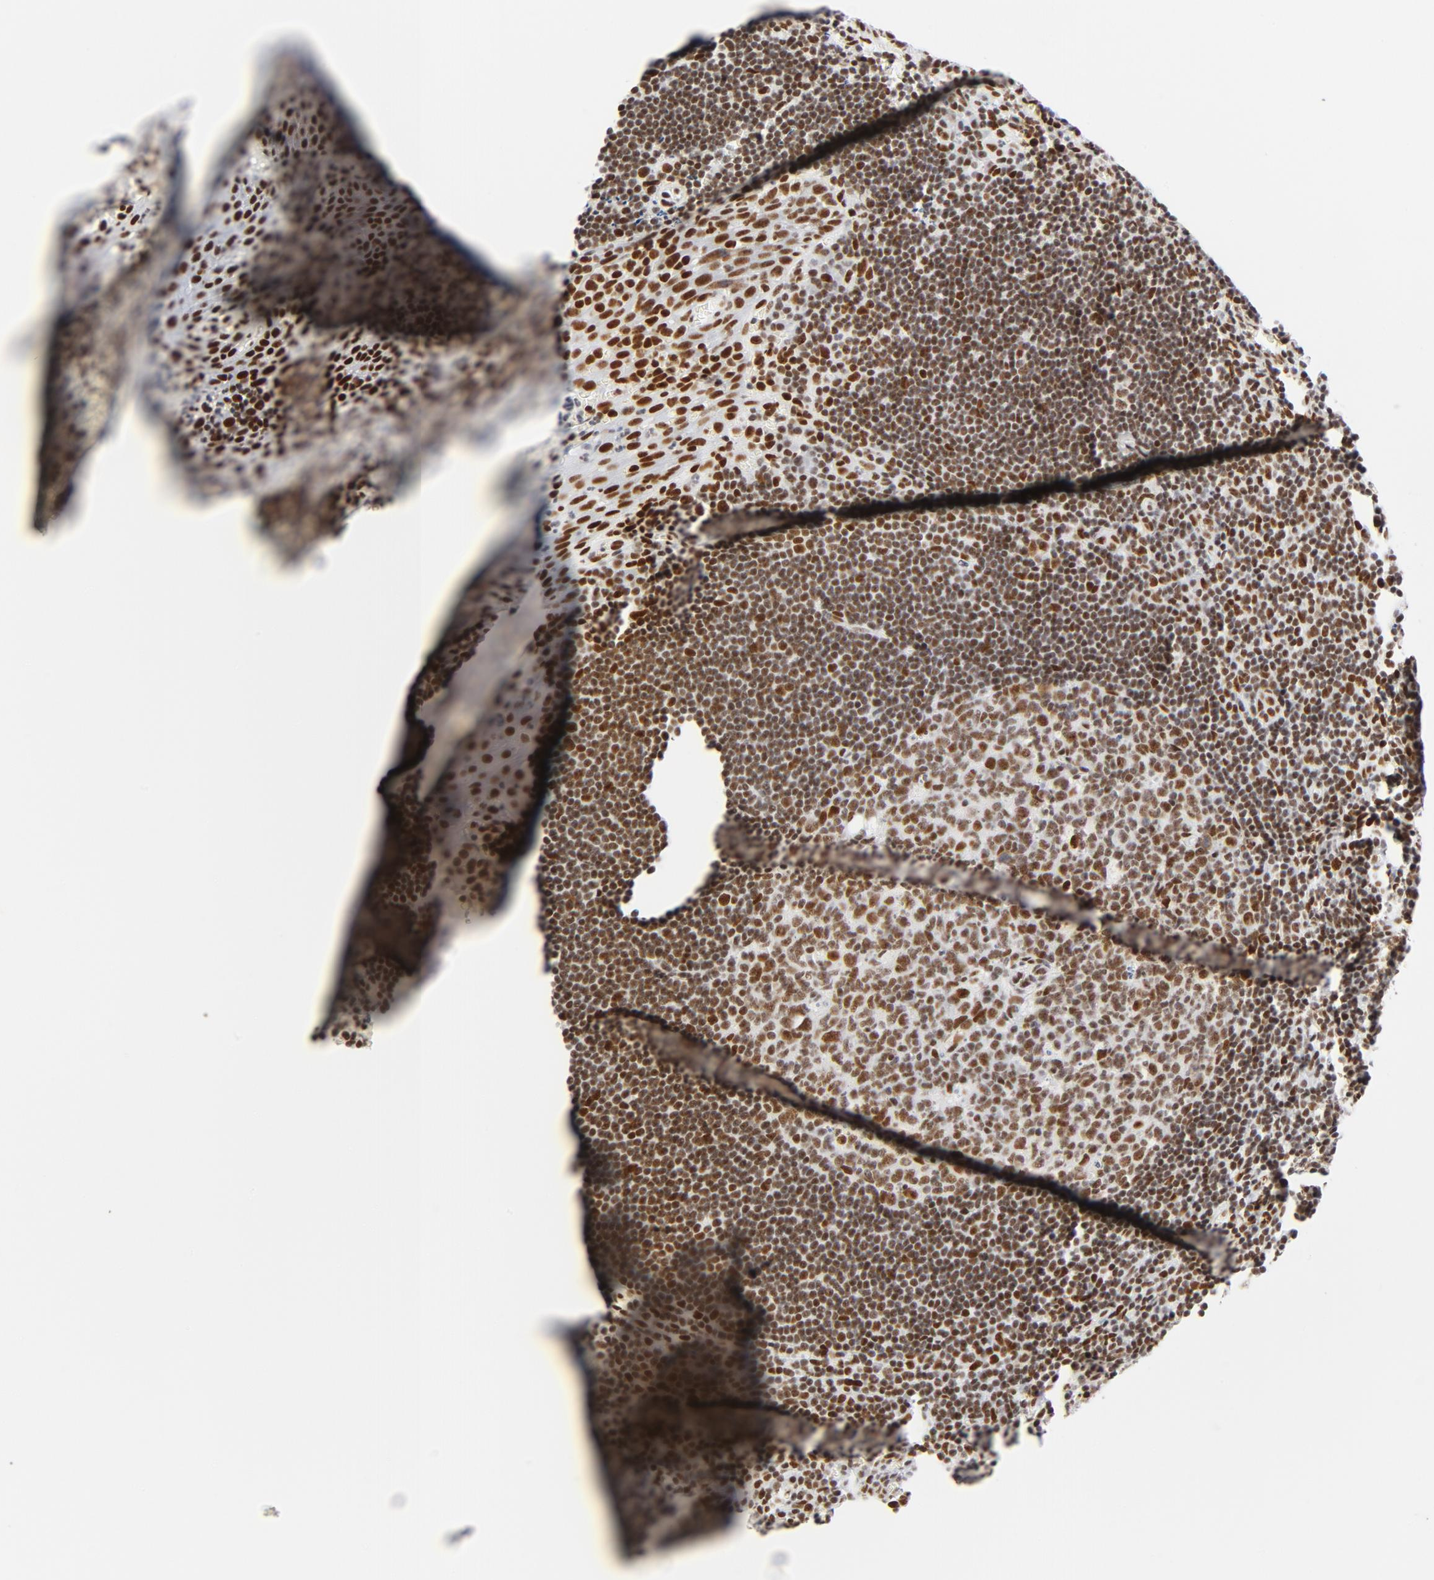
{"staining": {"intensity": "moderate", "quantity": ">75%", "location": "nuclear"}, "tissue": "tonsil", "cell_type": "Germinal center cells", "image_type": "normal", "snomed": [{"axis": "morphology", "description": "Normal tissue, NOS"}, {"axis": "topography", "description": "Tonsil"}], "caption": "Approximately >75% of germinal center cells in unremarkable tonsil demonstrate moderate nuclear protein positivity as visualized by brown immunohistochemical staining.", "gene": "GTF2H1", "patient": {"sex": "male", "age": 20}}